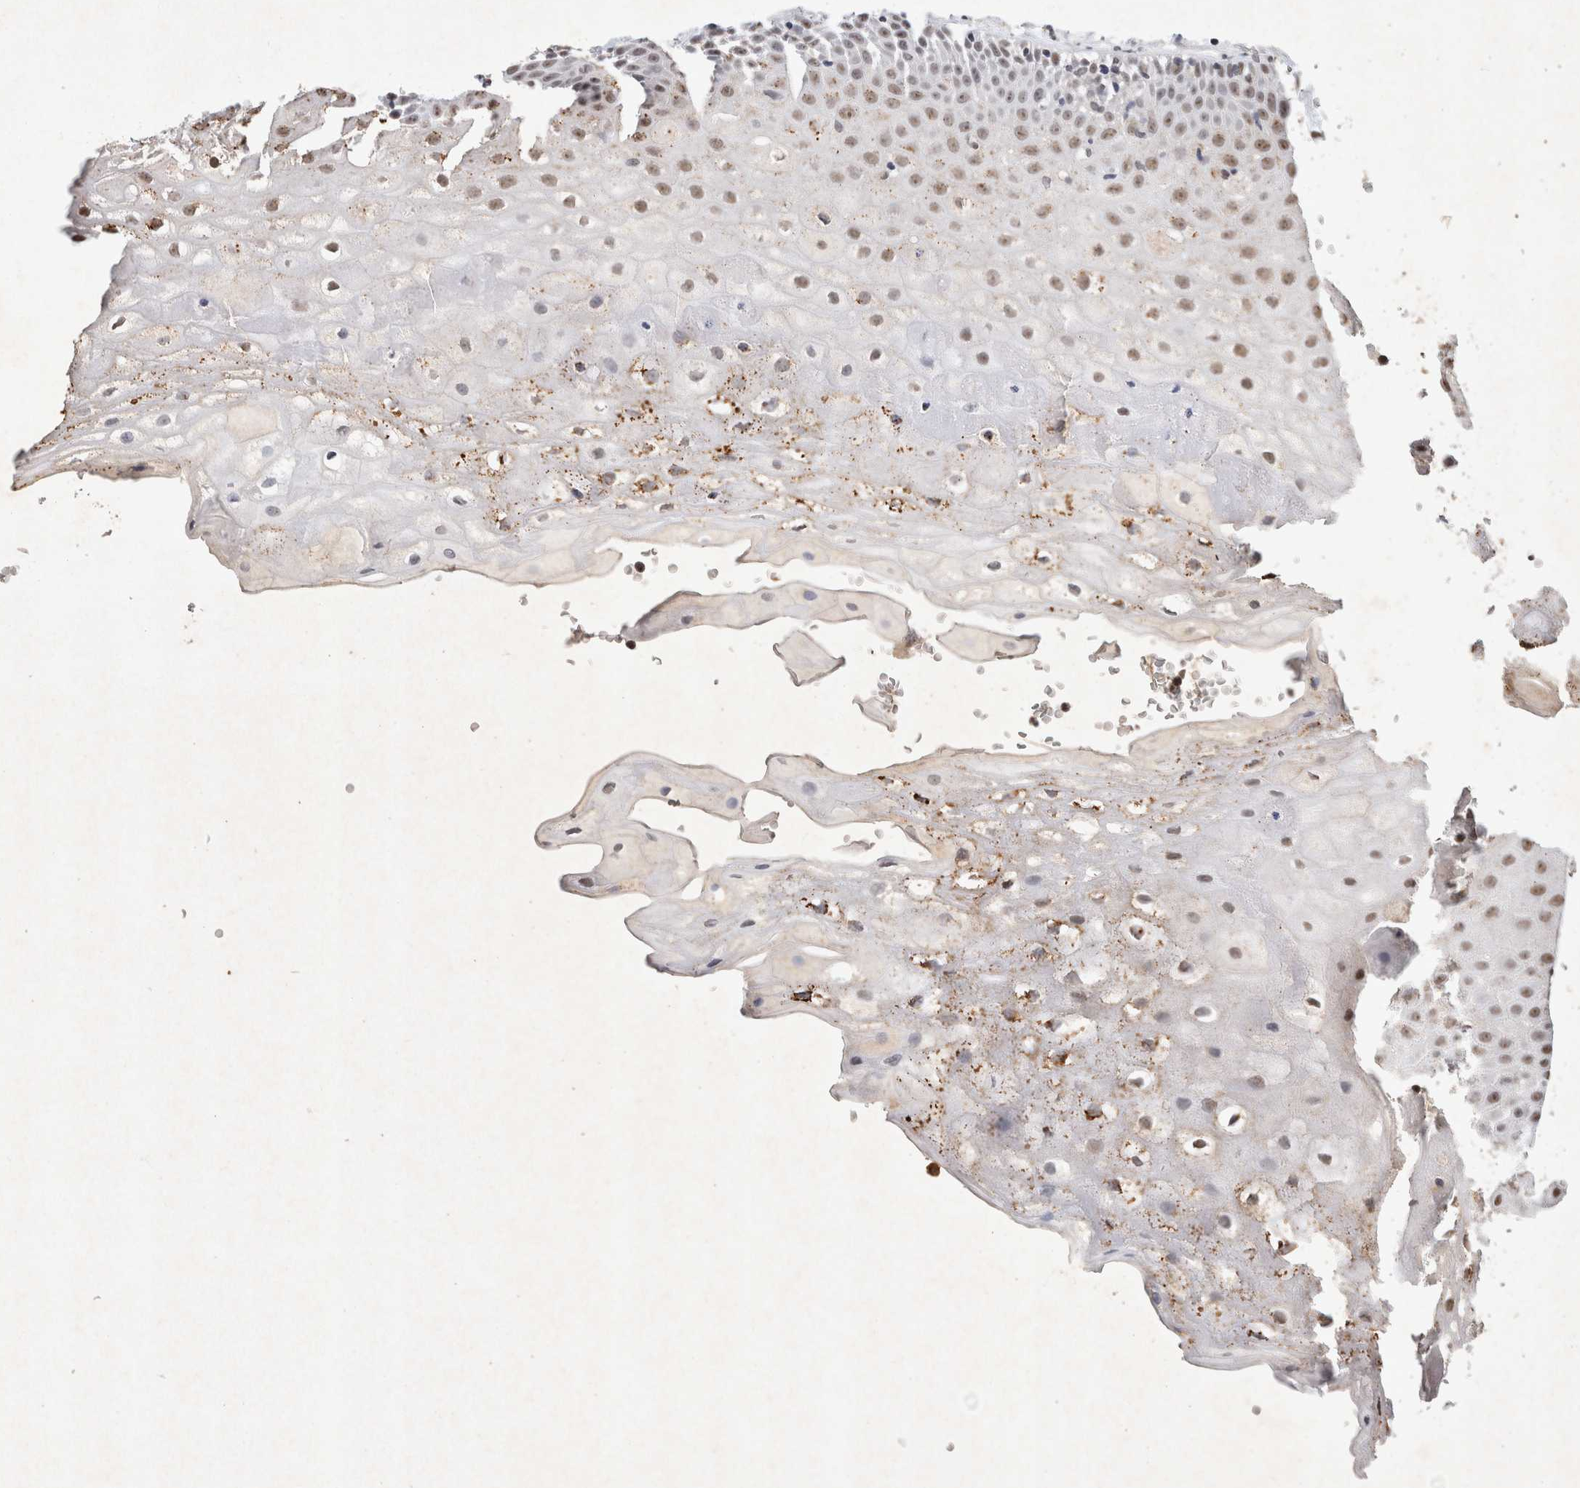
{"staining": {"intensity": "strong", "quantity": "25%-75%", "location": "nuclear"}, "tissue": "oral mucosa", "cell_type": "Squamous epithelial cells", "image_type": "normal", "snomed": [{"axis": "morphology", "description": "Normal tissue, NOS"}, {"axis": "topography", "description": "Oral tissue"}], "caption": "This histopathology image exhibits IHC staining of normal human oral mucosa, with high strong nuclear staining in approximately 25%-75% of squamous epithelial cells.", "gene": "XRCC5", "patient": {"sex": "female", "age": 76}}